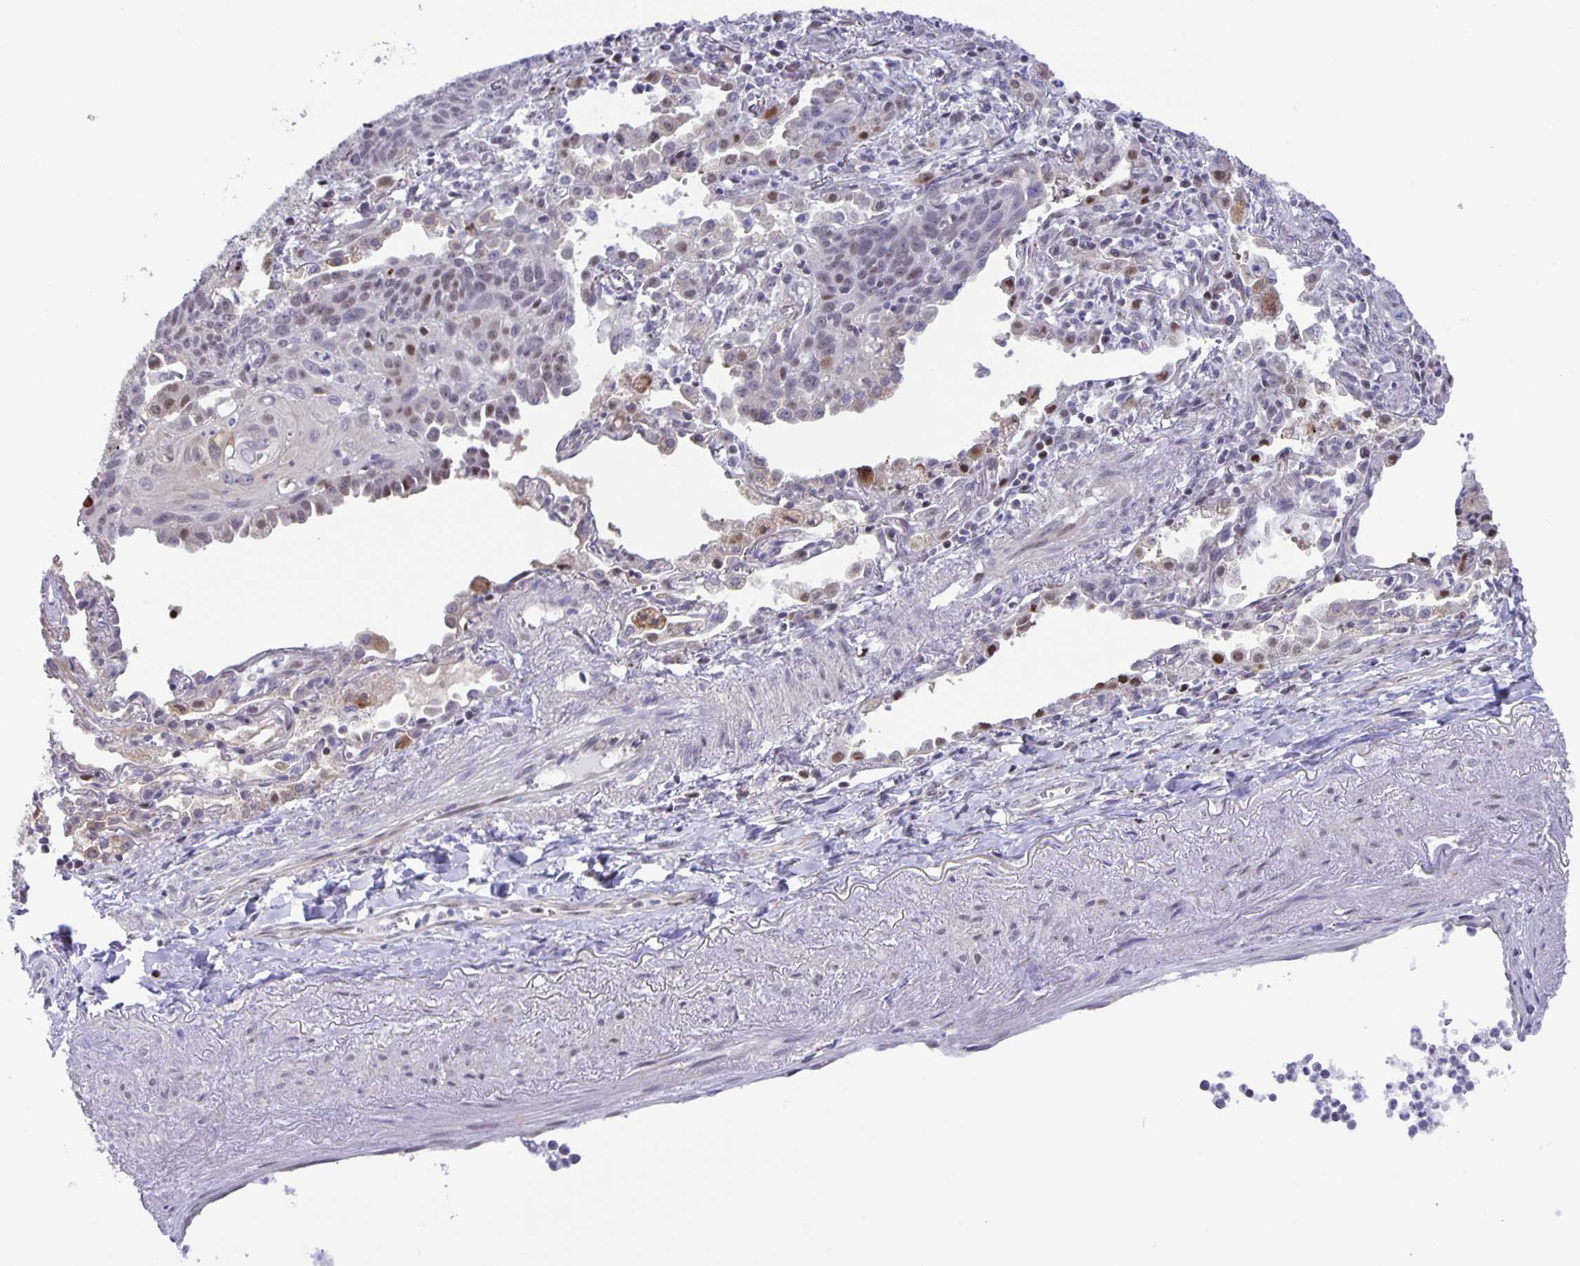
{"staining": {"intensity": "weak", "quantity": "<25%", "location": "nuclear"}, "tissue": "lung cancer", "cell_type": "Tumor cells", "image_type": "cancer", "snomed": [{"axis": "morphology", "description": "Squamous cell carcinoma, NOS"}, {"axis": "topography", "description": "Lung"}], "caption": "This is an immunohistochemistry photomicrograph of lung cancer (squamous cell carcinoma). There is no expression in tumor cells.", "gene": "MAPK12", "patient": {"sex": "male", "age": 71}}